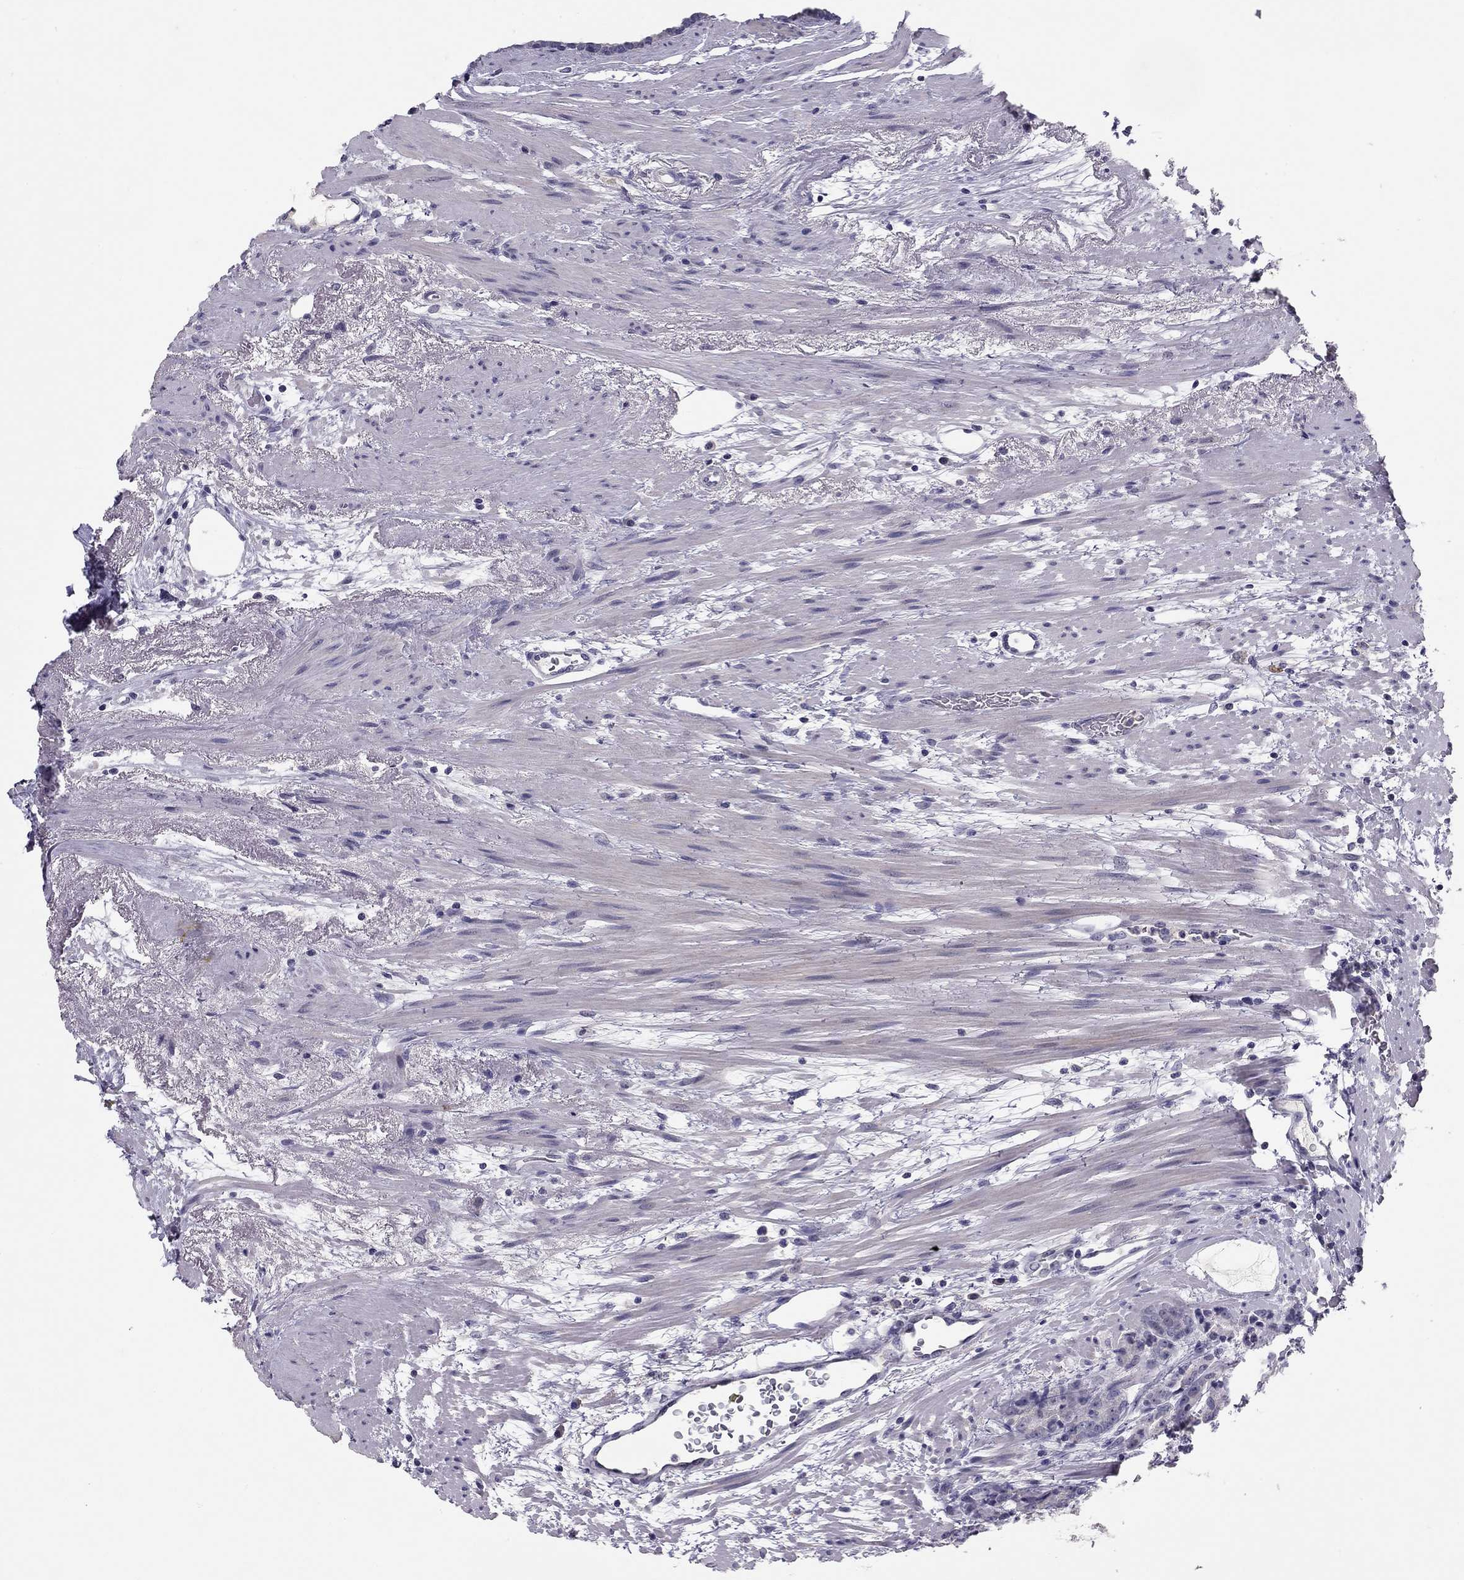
{"staining": {"intensity": "negative", "quantity": "none", "location": "none"}, "tissue": "prostate cancer", "cell_type": "Tumor cells", "image_type": "cancer", "snomed": [{"axis": "morphology", "description": "Adenocarcinoma, NOS"}, {"axis": "topography", "description": "Prostate"}], "caption": "Tumor cells are negative for brown protein staining in adenocarcinoma (prostate).", "gene": "ADORA2A", "patient": {"sex": "male", "age": 71}}